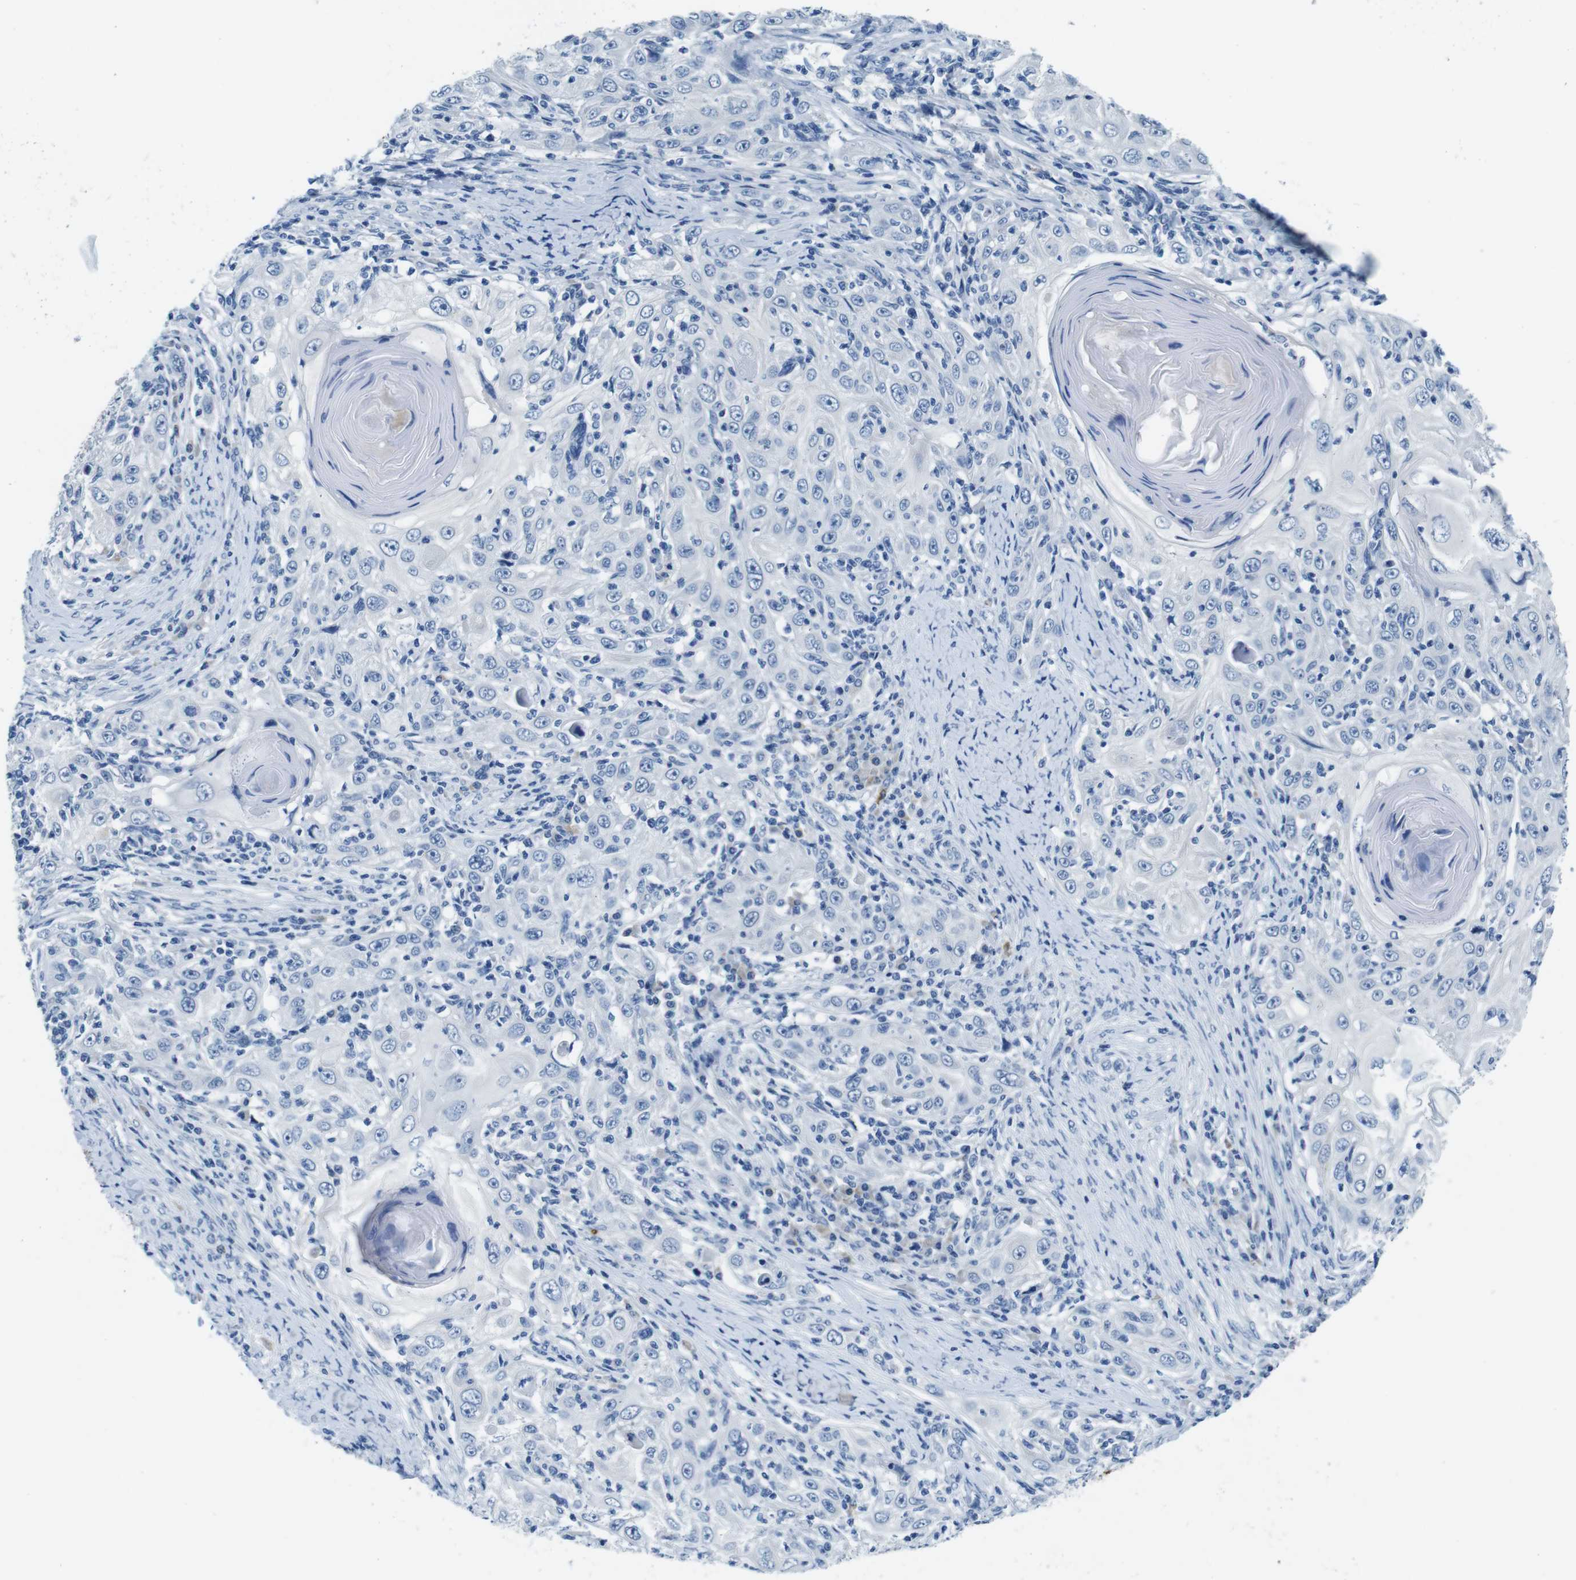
{"staining": {"intensity": "negative", "quantity": "none", "location": "none"}, "tissue": "skin cancer", "cell_type": "Tumor cells", "image_type": "cancer", "snomed": [{"axis": "morphology", "description": "Squamous cell carcinoma, NOS"}, {"axis": "topography", "description": "Skin"}], "caption": "Immunohistochemistry (IHC) image of neoplastic tissue: human skin cancer (squamous cell carcinoma) stained with DAB demonstrates no significant protein expression in tumor cells.", "gene": "IGHD", "patient": {"sex": "female", "age": 88}}